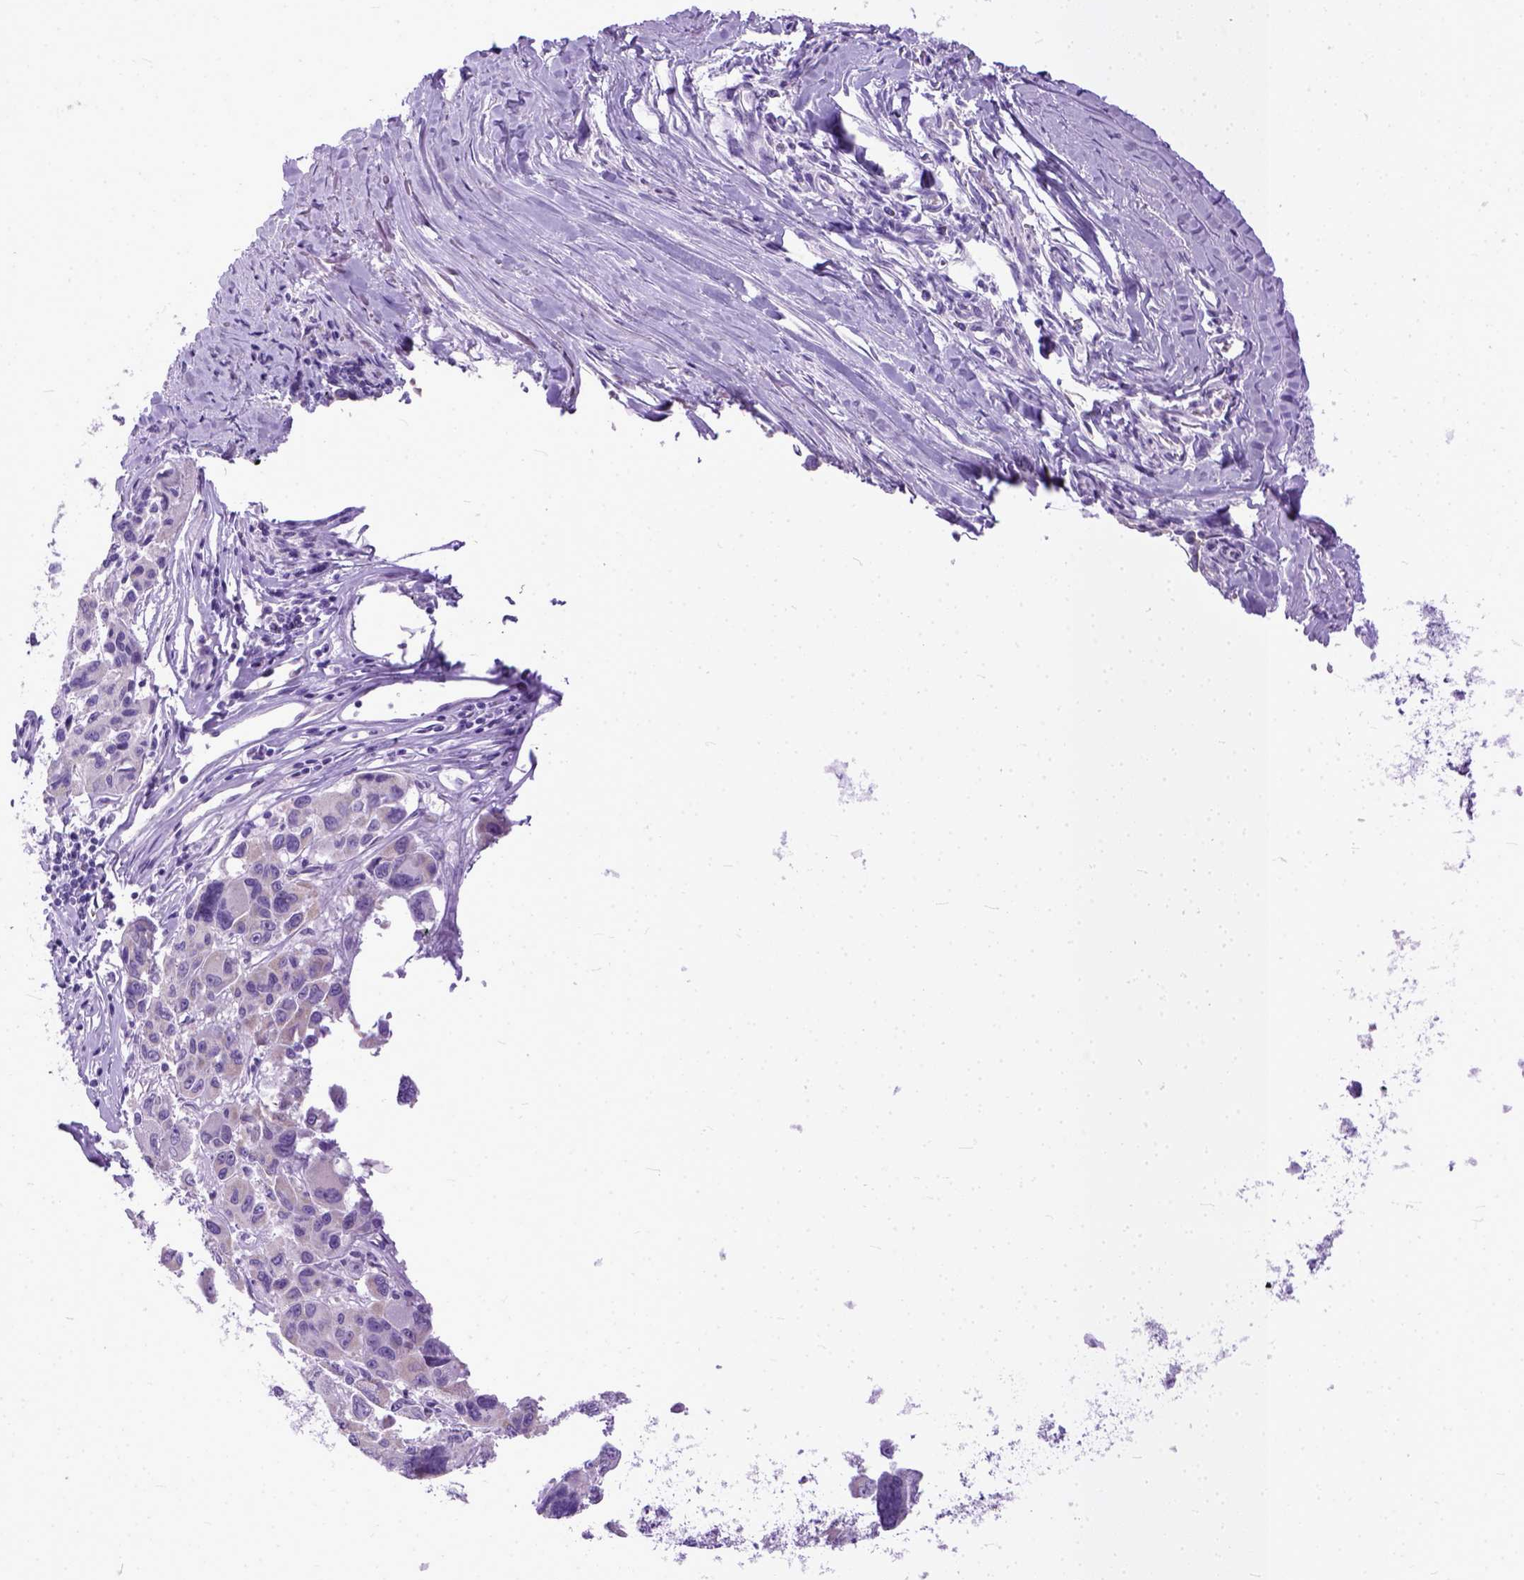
{"staining": {"intensity": "negative", "quantity": "none", "location": "none"}, "tissue": "melanoma", "cell_type": "Tumor cells", "image_type": "cancer", "snomed": [{"axis": "morphology", "description": "Malignant melanoma, NOS"}, {"axis": "topography", "description": "Skin"}], "caption": "The image displays no significant staining in tumor cells of melanoma.", "gene": "PPL", "patient": {"sex": "female", "age": 66}}